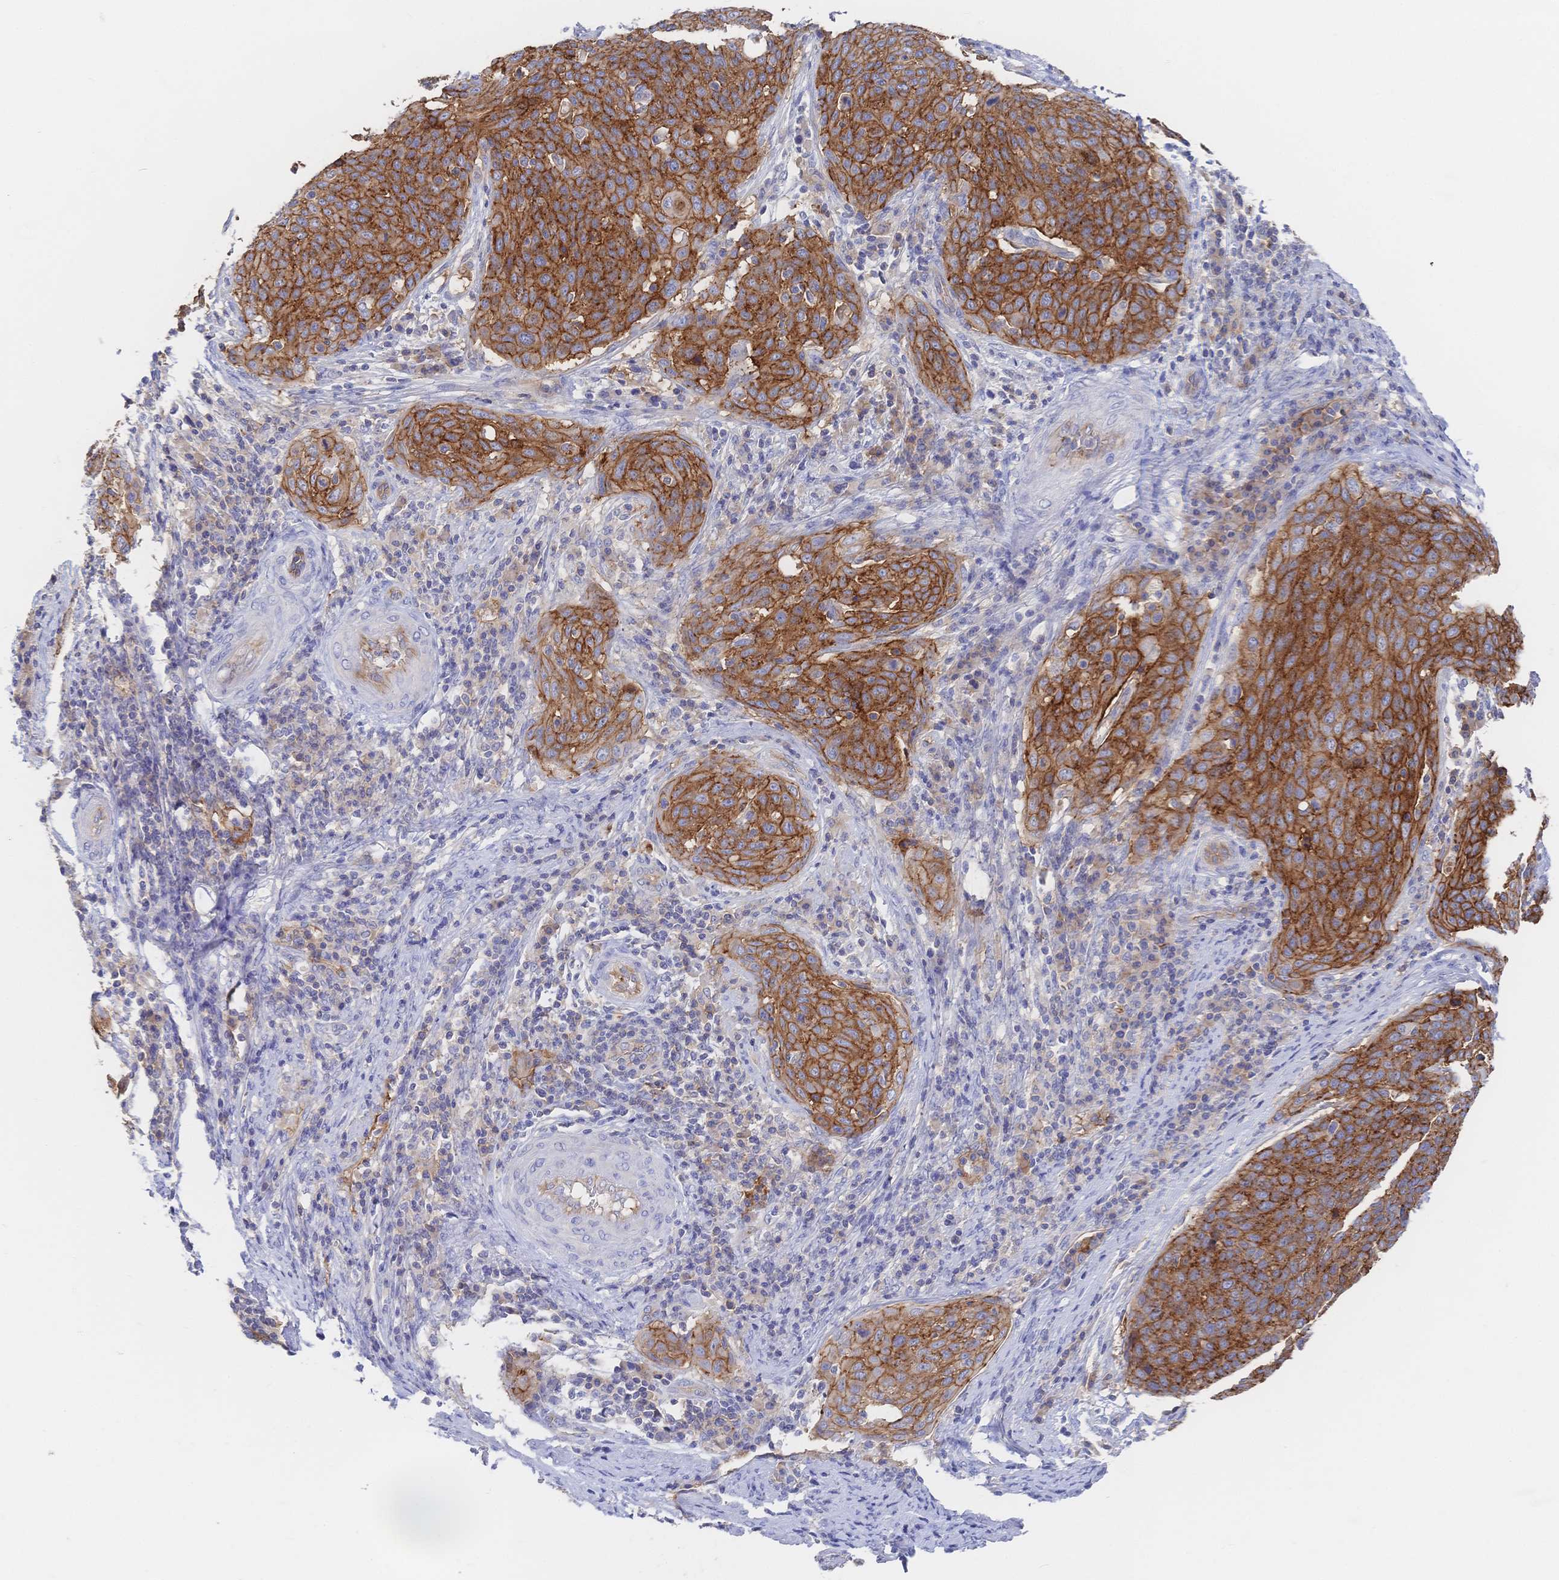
{"staining": {"intensity": "strong", "quantity": ">75%", "location": "cytoplasmic/membranous"}, "tissue": "cervical cancer", "cell_type": "Tumor cells", "image_type": "cancer", "snomed": [{"axis": "morphology", "description": "Squamous cell carcinoma, NOS"}, {"axis": "topography", "description": "Cervix"}], "caption": "A brown stain highlights strong cytoplasmic/membranous expression of a protein in human squamous cell carcinoma (cervical) tumor cells. The staining is performed using DAB brown chromogen to label protein expression. The nuclei are counter-stained blue using hematoxylin.", "gene": "F11R", "patient": {"sex": "female", "age": 31}}